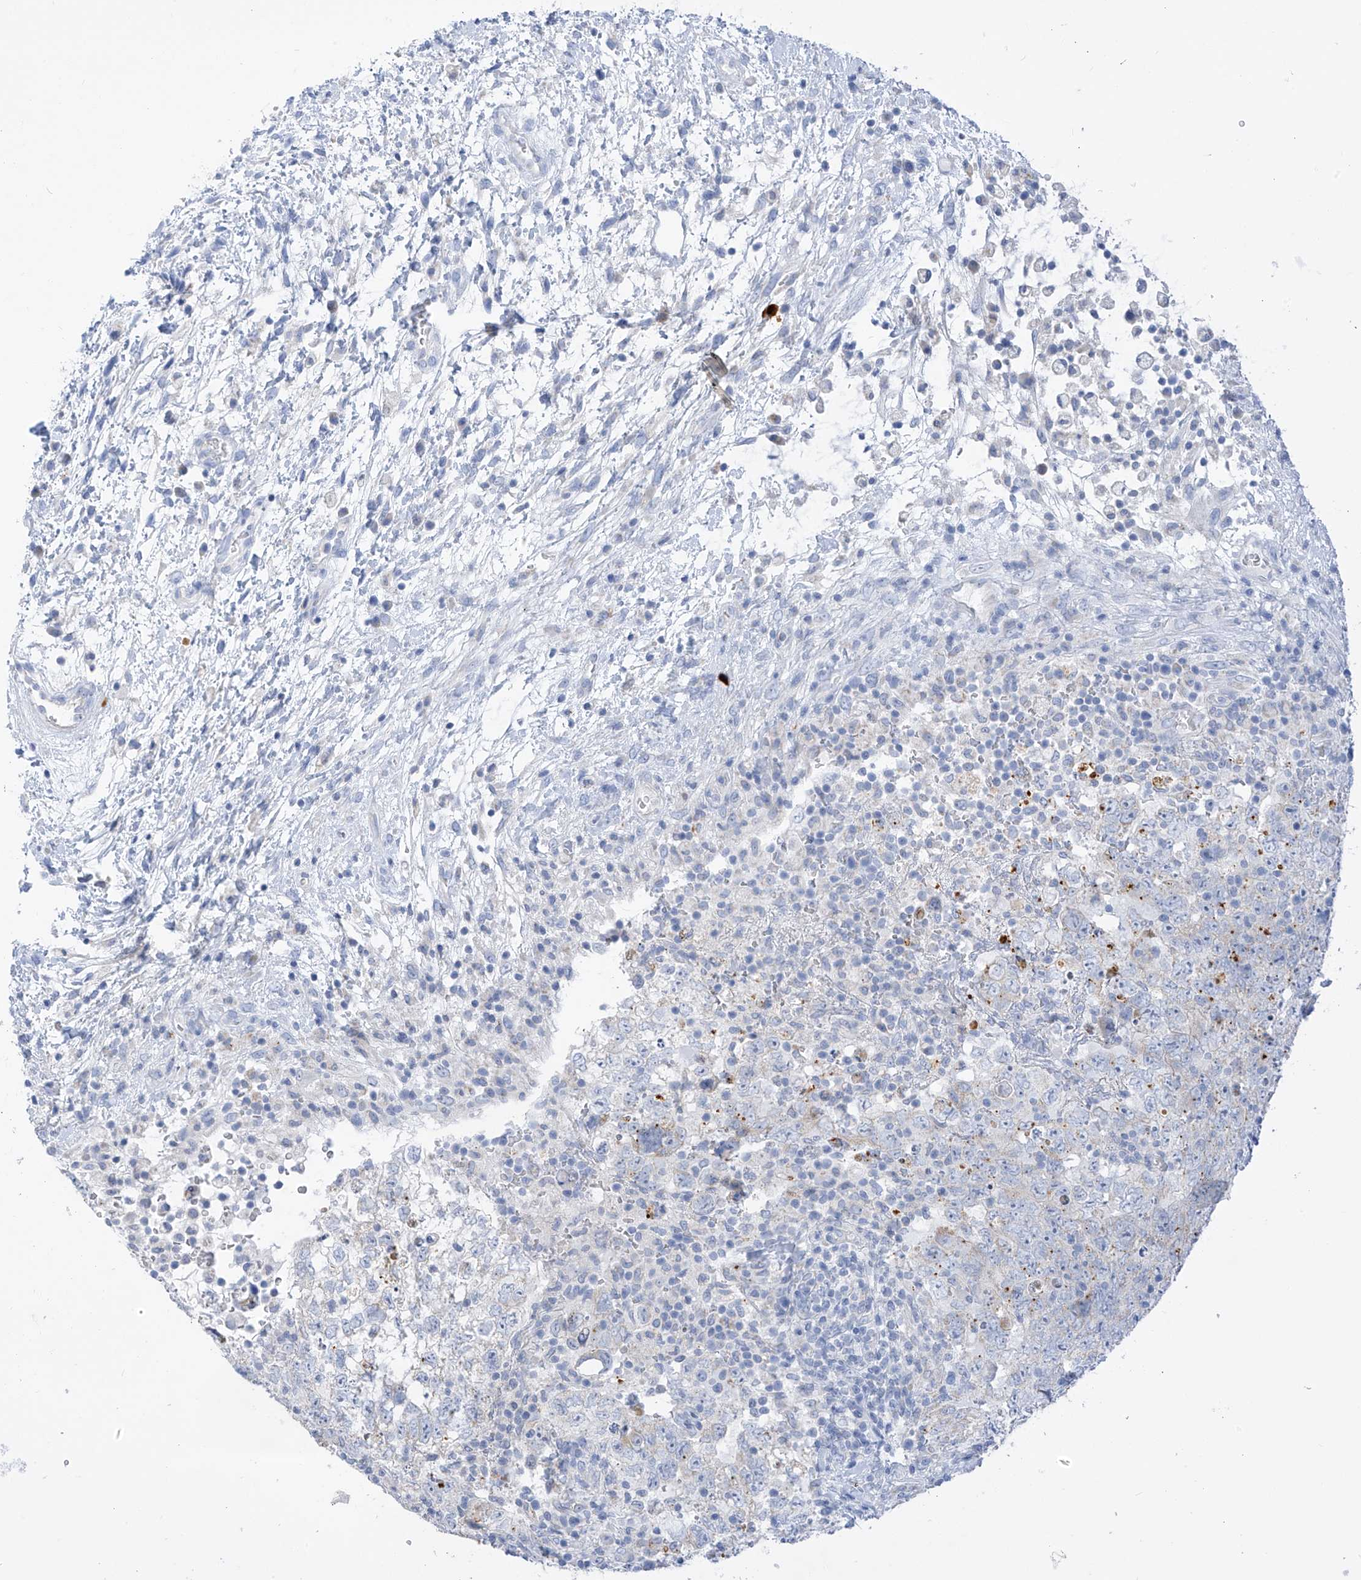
{"staining": {"intensity": "negative", "quantity": "none", "location": "none"}, "tissue": "testis cancer", "cell_type": "Tumor cells", "image_type": "cancer", "snomed": [{"axis": "morphology", "description": "Carcinoma, Embryonal, NOS"}, {"axis": "topography", "description": "Testis"}], "caption": "This is an immunohistochemistry micrograph of testis embryonal carcinoma. There is no positivity in tumor cells.", "gene": "ZNF404", "patient": {"sex": "male", "age": 37}}